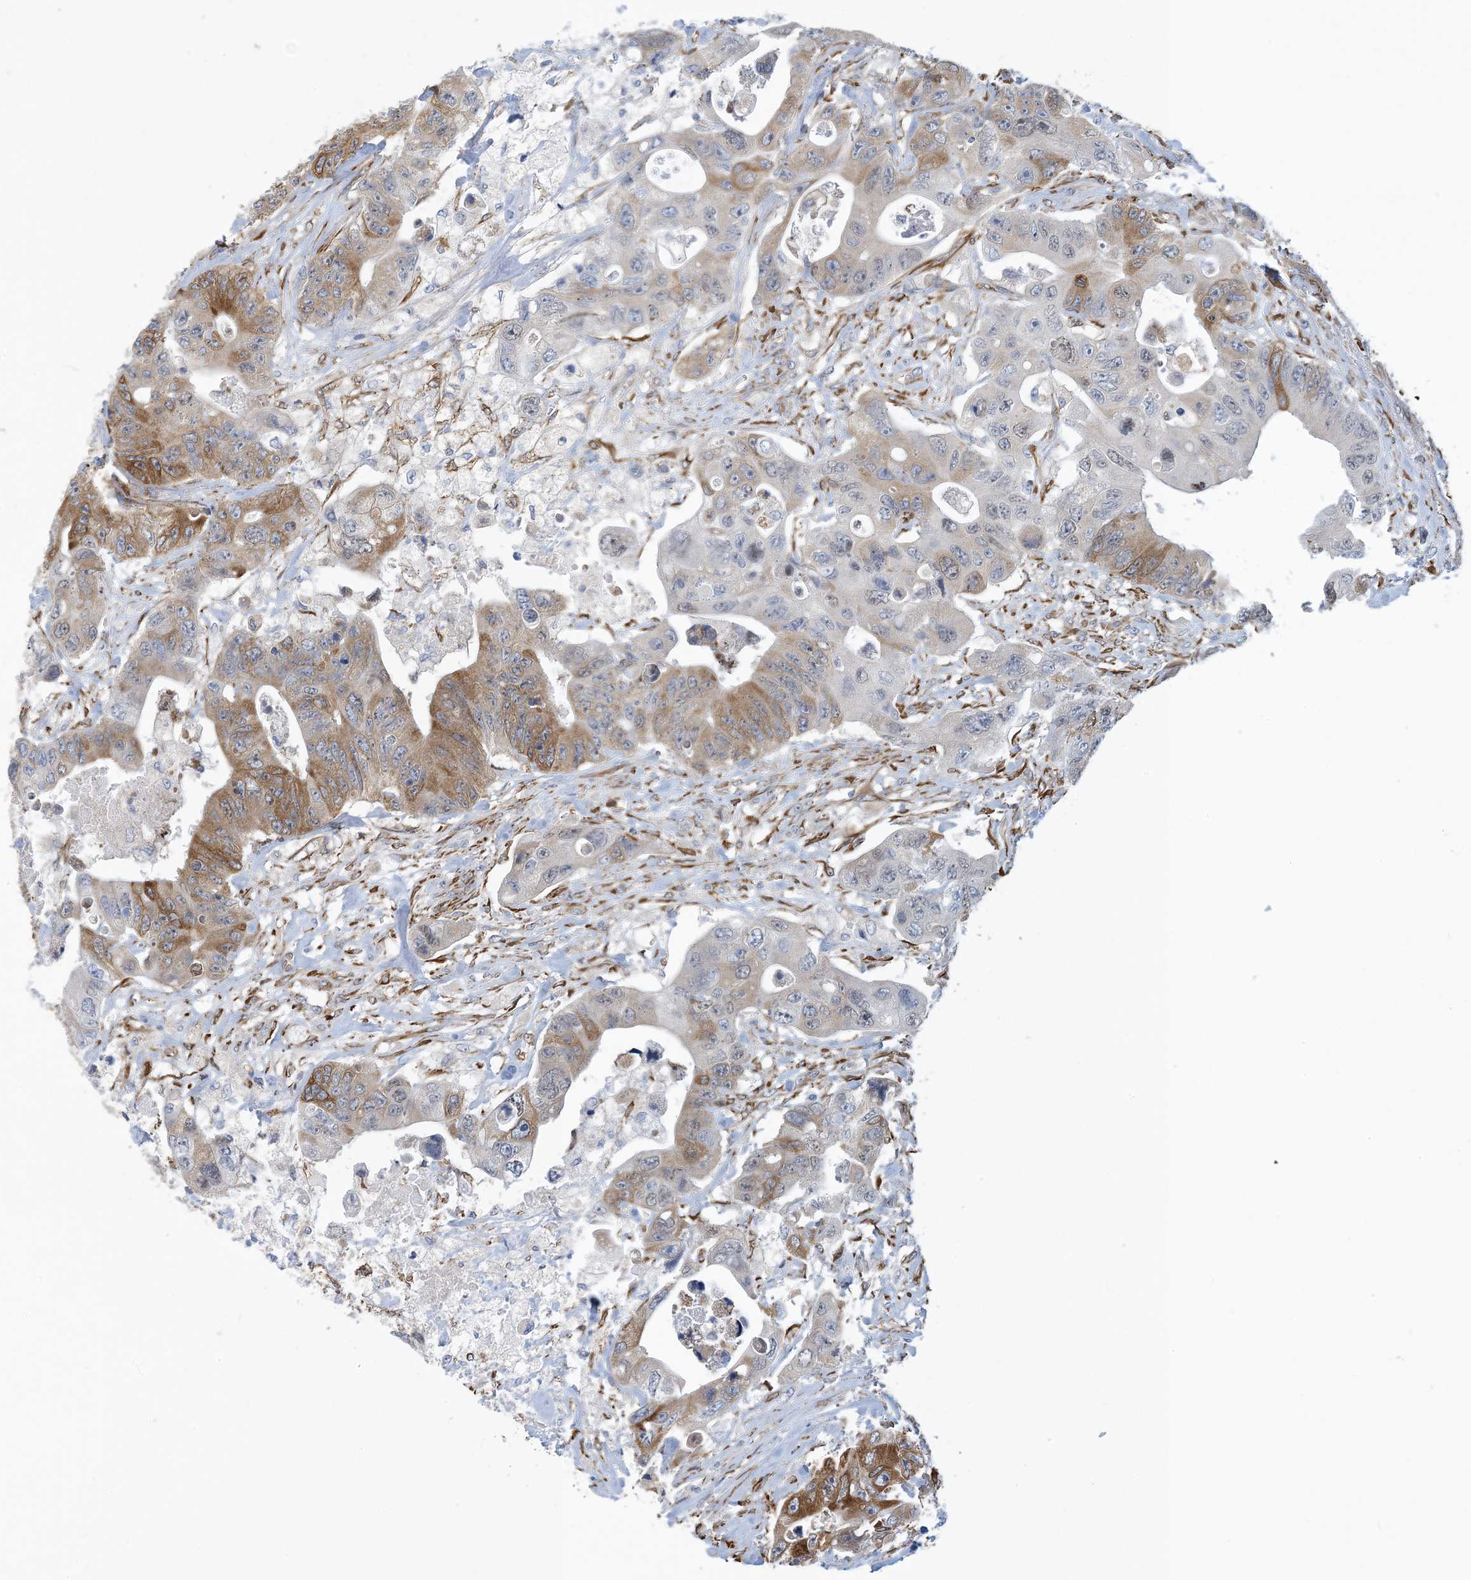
{"staining": {"intensity": "moderate", "quantity": "25%-75%", "location": "cytoplasmic/membranous"}, "tissue": "colorectal cancer", "cell_type": "Tumor cells", "image_type": "cancer", "snomed": [{"axis": "morphology", "description": "Adenocarcinoma, NOS"}, {"axis": "topography", "description": "Colon"}], "caption": "Immunohistochemistry (DAB) staining of adenocarcinoma (colorectal) exhibits moderate cytoplasmic/membranous protein positivity in approximately 25%-75% of tumor cells.", "gene": "CCDC14", "patient": {"sex": "female", "age": 46}}